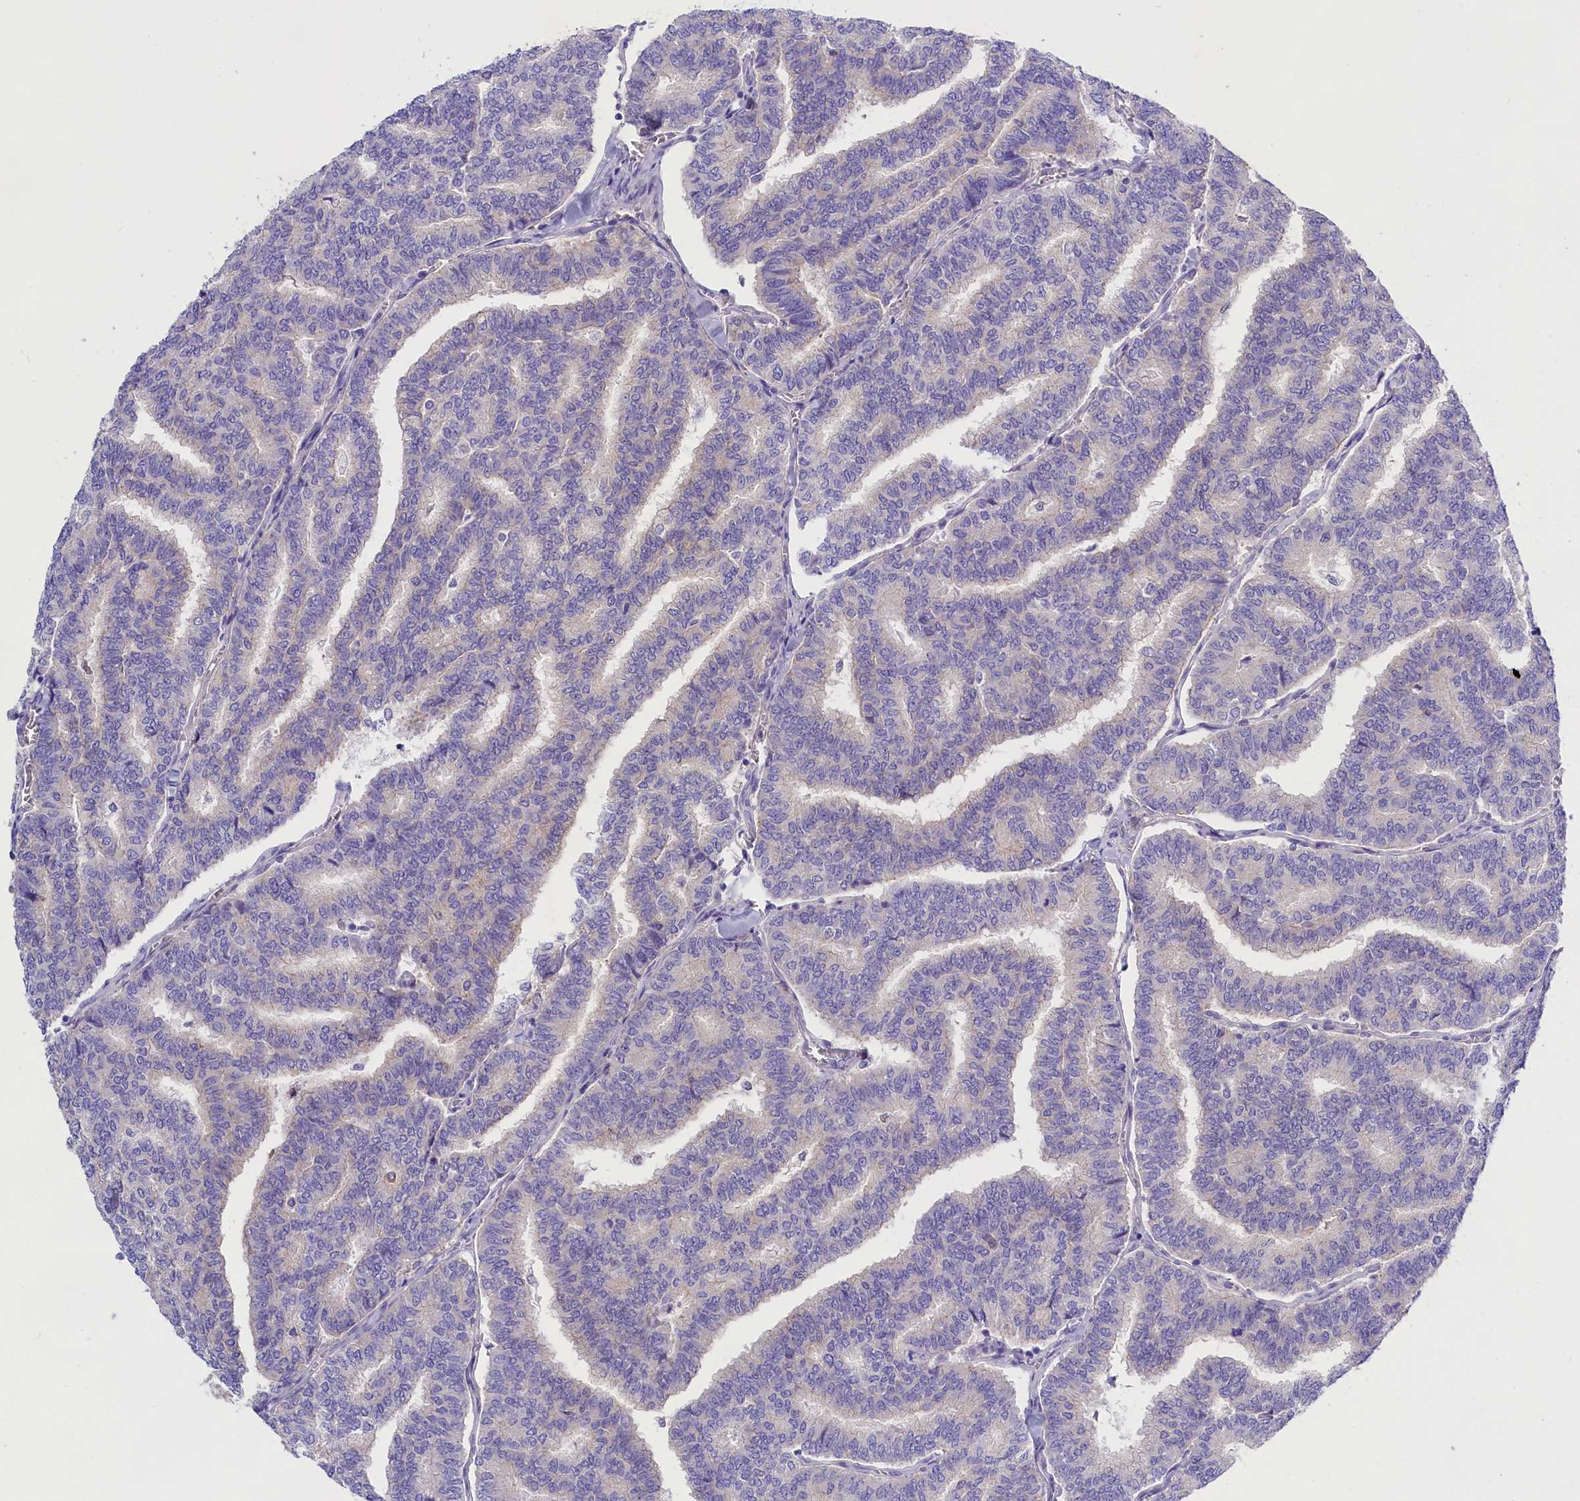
{"staining": {"intensity": "negative", "quantity": "none", "location": "none"}, "tissue": "thyroid cancer", "cell_type": "Tumor cells", "image_type": "cancer", "snomed": [{"axis": "morphology", "description": "Papillary adenocarcinoma, NOS"}, {"axis": "topography", "description": "Thyroid gland"}], "caption": "DAB (3,3'-diaminobenzidine) immunohistochemical staining of papillary adenocarcinoma (thyroid) displays no significant positivity in tumor cells.", "gene": "PPP1R13L", "patient": {"sex": "female", "age": 35}}